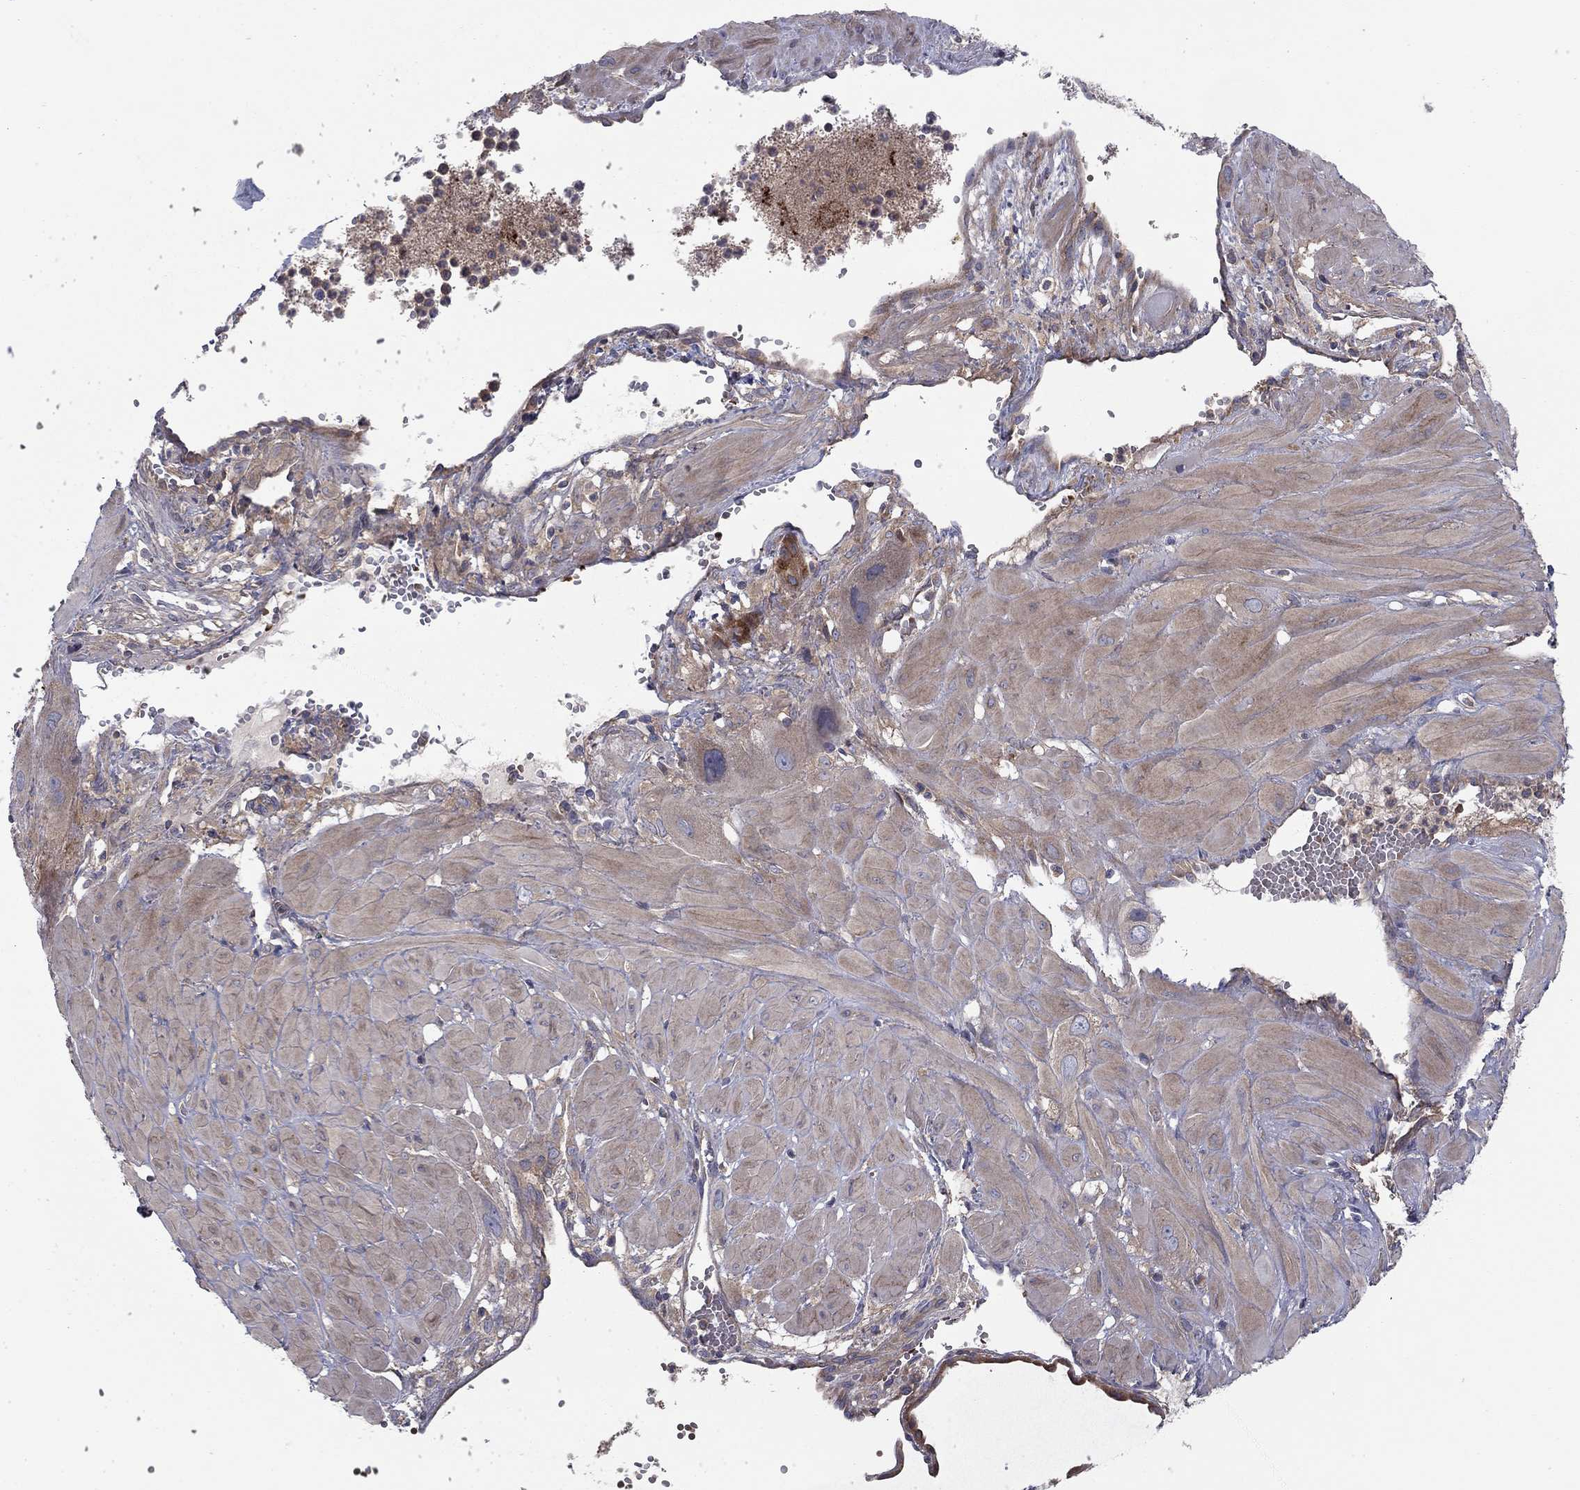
{"staining": {"intensity": "negative", "quantity": "none", "location": "none"}, "tissue": "cervical cancer", "cell_type": "Tumor cells", "image_type": "cancer", "snomed": [{"axis": "morphology", "description": "Squamous cell carcinoma, NOS"}, {"axis": "topography", "description": "Cervix"}], "caption": "Micrograph shows no protein staining in tumor cells of squamous cell carcinoma (cervical) tissue.", "gene": "RNF123", "patient": {"sex": "female", "age": 34}}